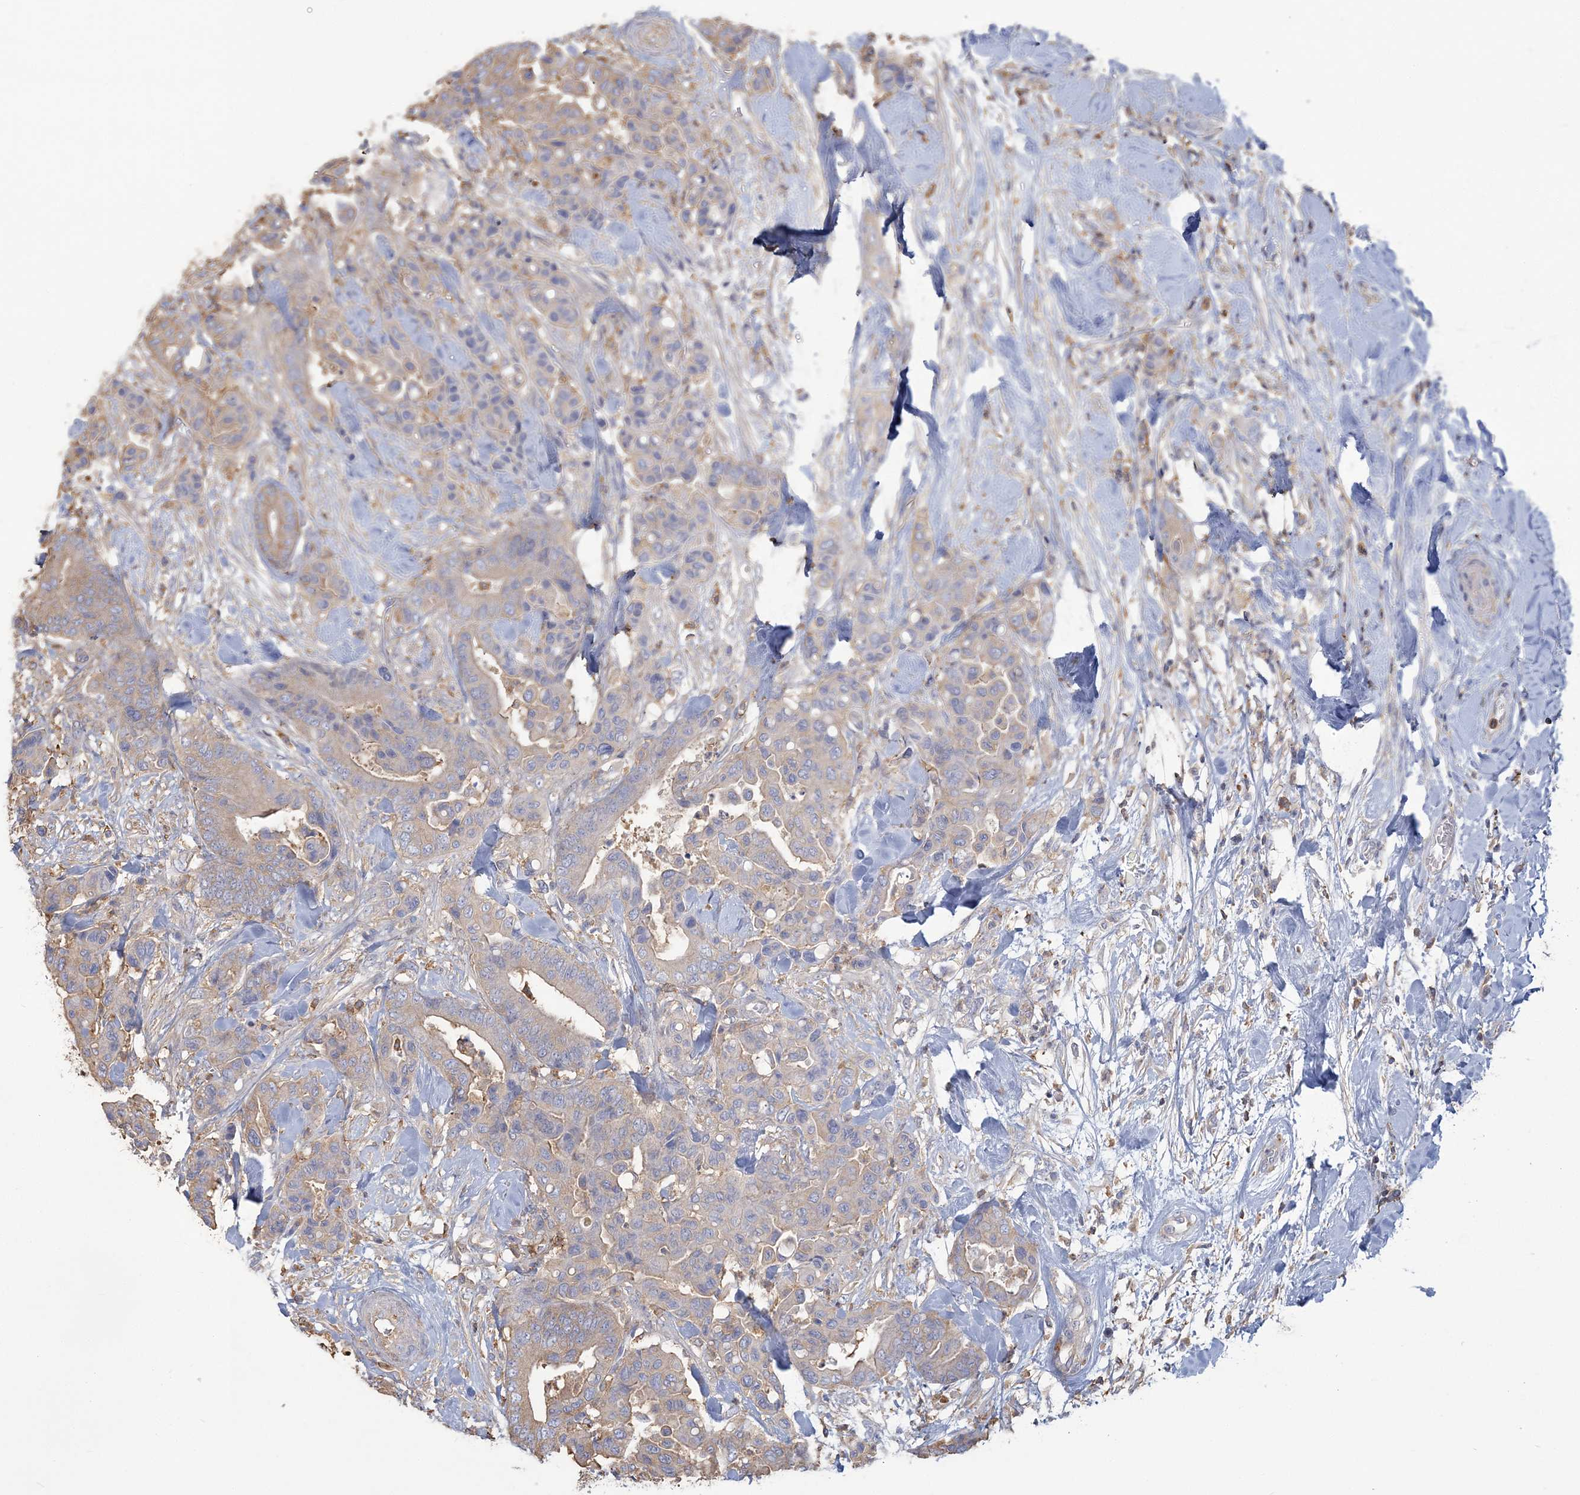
{"staining": {"intensity": "weak", "quantity": "<25%", "location": "cytoplasmic/membranous"}, "tissue": "colorectal cancer", "cell_type": "Tumor cells", "image_type": "cancer", "snomed": [{"axis": "morphology", "description": "Normal tissue, NOS"}, {"axis": "morphology", "description": "Adenocarcinoma, NOS"}, {"axis": "topography", "description": "Colon"}], "caption": "Micrograph shows no significant protein positivity in tumor cells of adenocarcinoma (colorectal).", "gene": "ANKS1A", "patient": {"sex": "male", "age": 82}}